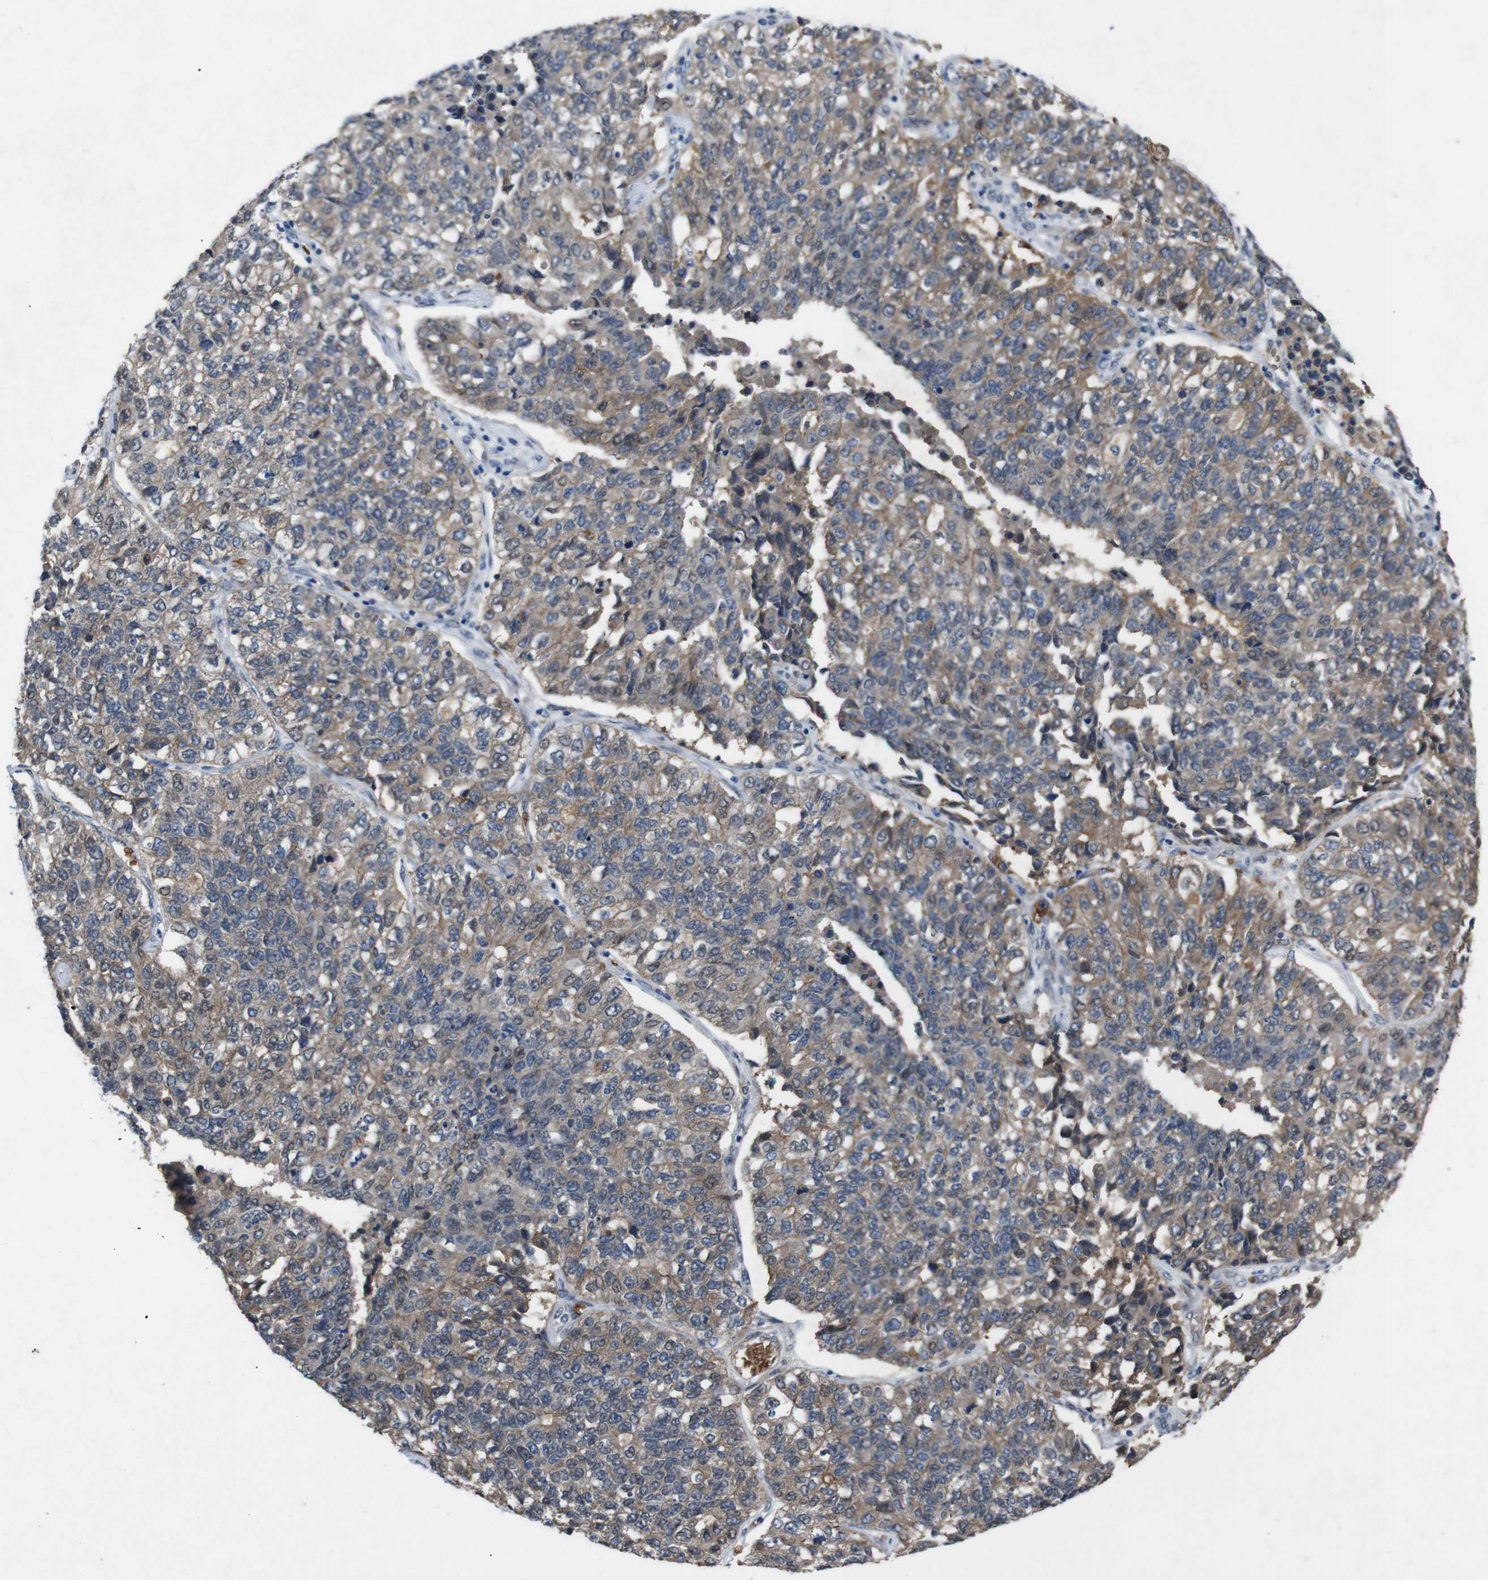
{"staining": {"intensity": "moderate", "quantity": ">75%", "location": "cytoplasmic/membranous"}, "tissue": "lung cancer", "cell_type": "Tumor cells", "image_type": "cancer", "snomed": [{"axis": "morphology", "description": "Adenocarcinoma, NOS"}, {"axis": "topography", "description": "Lung"}], "caption": "A brown stain highlights moderate cytoplasmic/membranous staining of a protein in human lung cancer tumor cells.", "gene": "SPTB", "patient": {"sex": "male", "age": 49}}